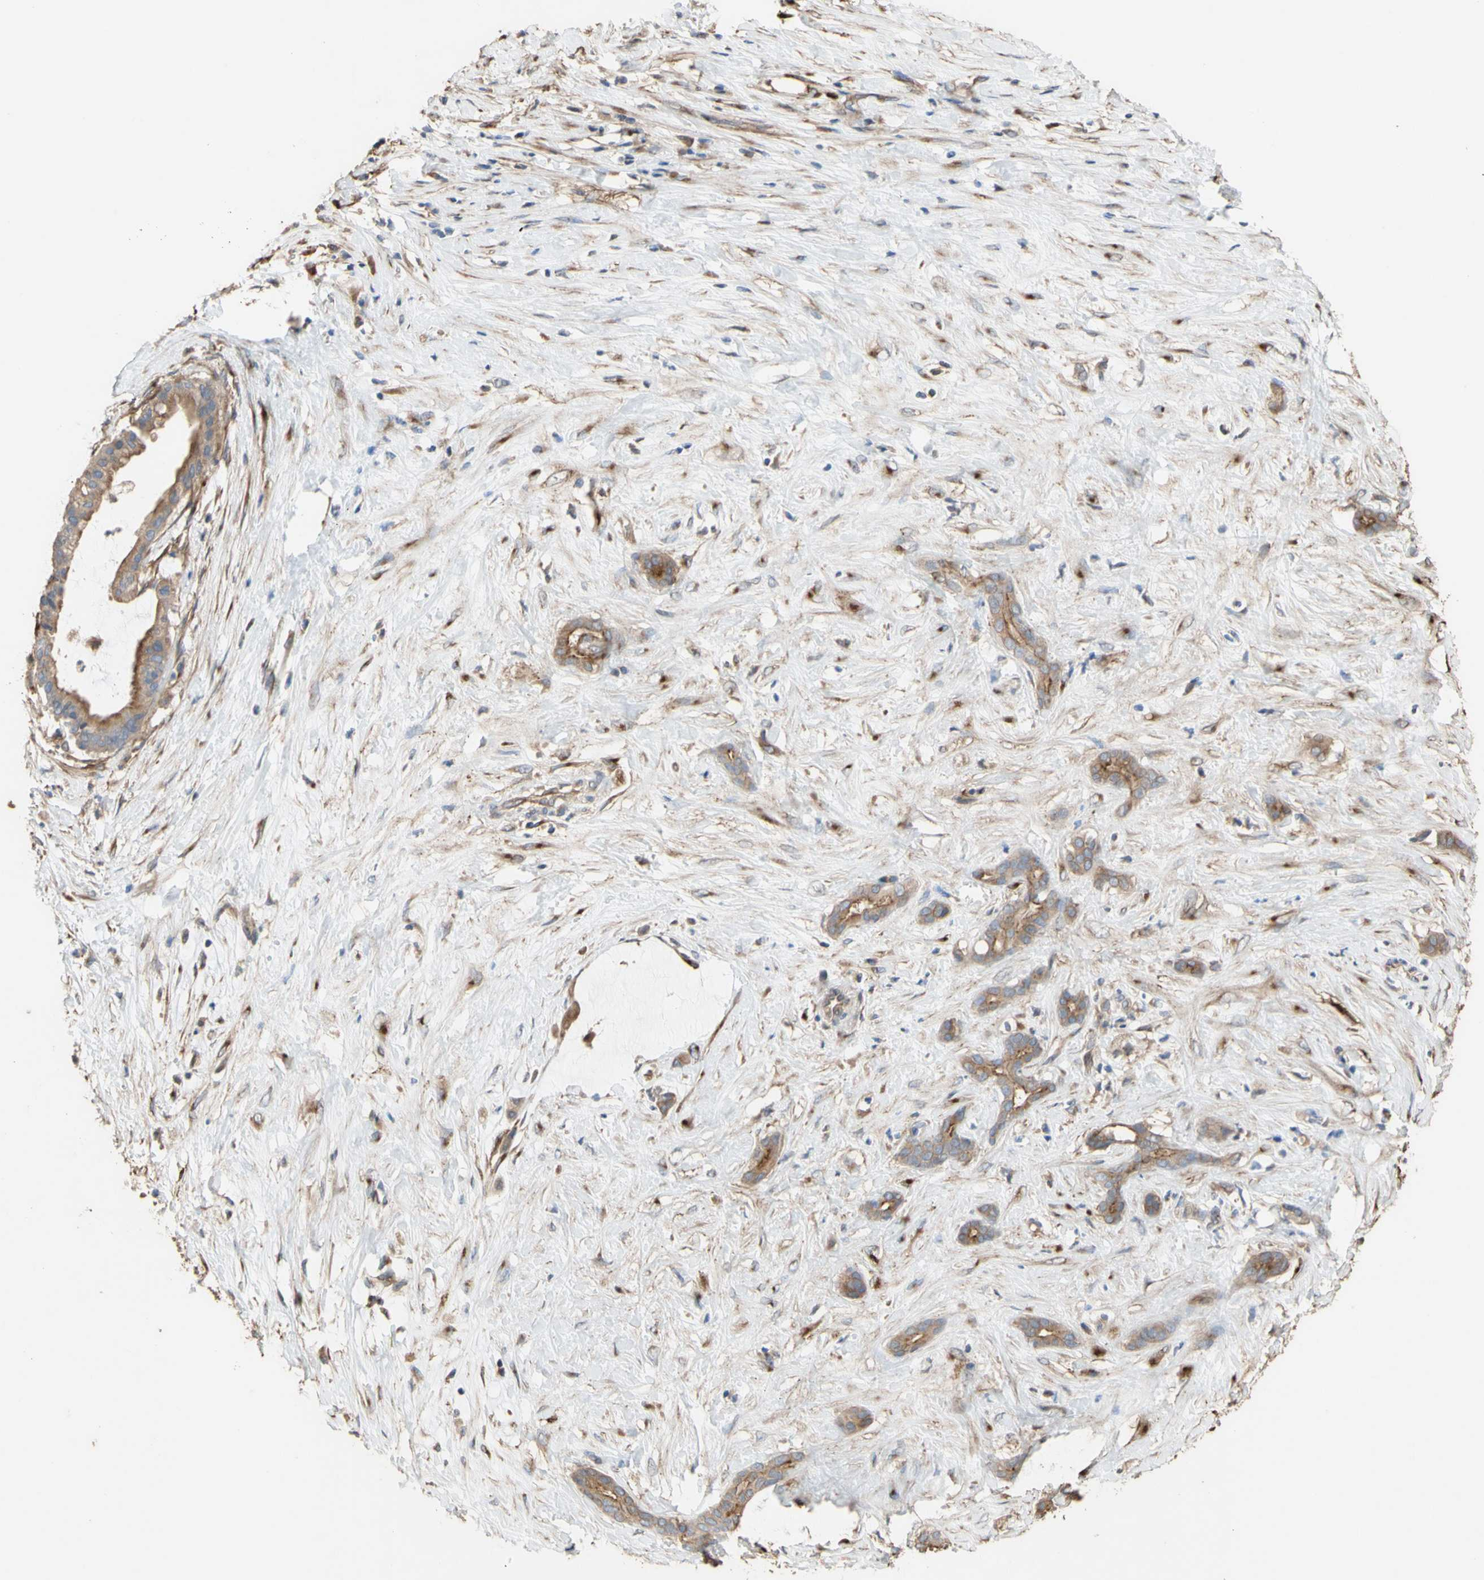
{"staining": {"intensity": "moderate", "quantity": ">75%", "location": "cytoplasmic/membranous"}, "tissue": "pancreatic cancer", "cell_type": "Tumor cells", "image_type": "cancer", "snomed": [{"axis": "morphology", "description": "Adenocarcinoma, NOS"}, {"axis": "topography", "description": "Pancreas"}], "caption": "Immunohistochemistry of human pancreatic adenocarcinoma reveals medium levels of moderate cytoplasmic/membranous staining in about >75% of tumor cells.", "gene": "NECTIN3", "patient": {"sex": "male", "age": 41}}